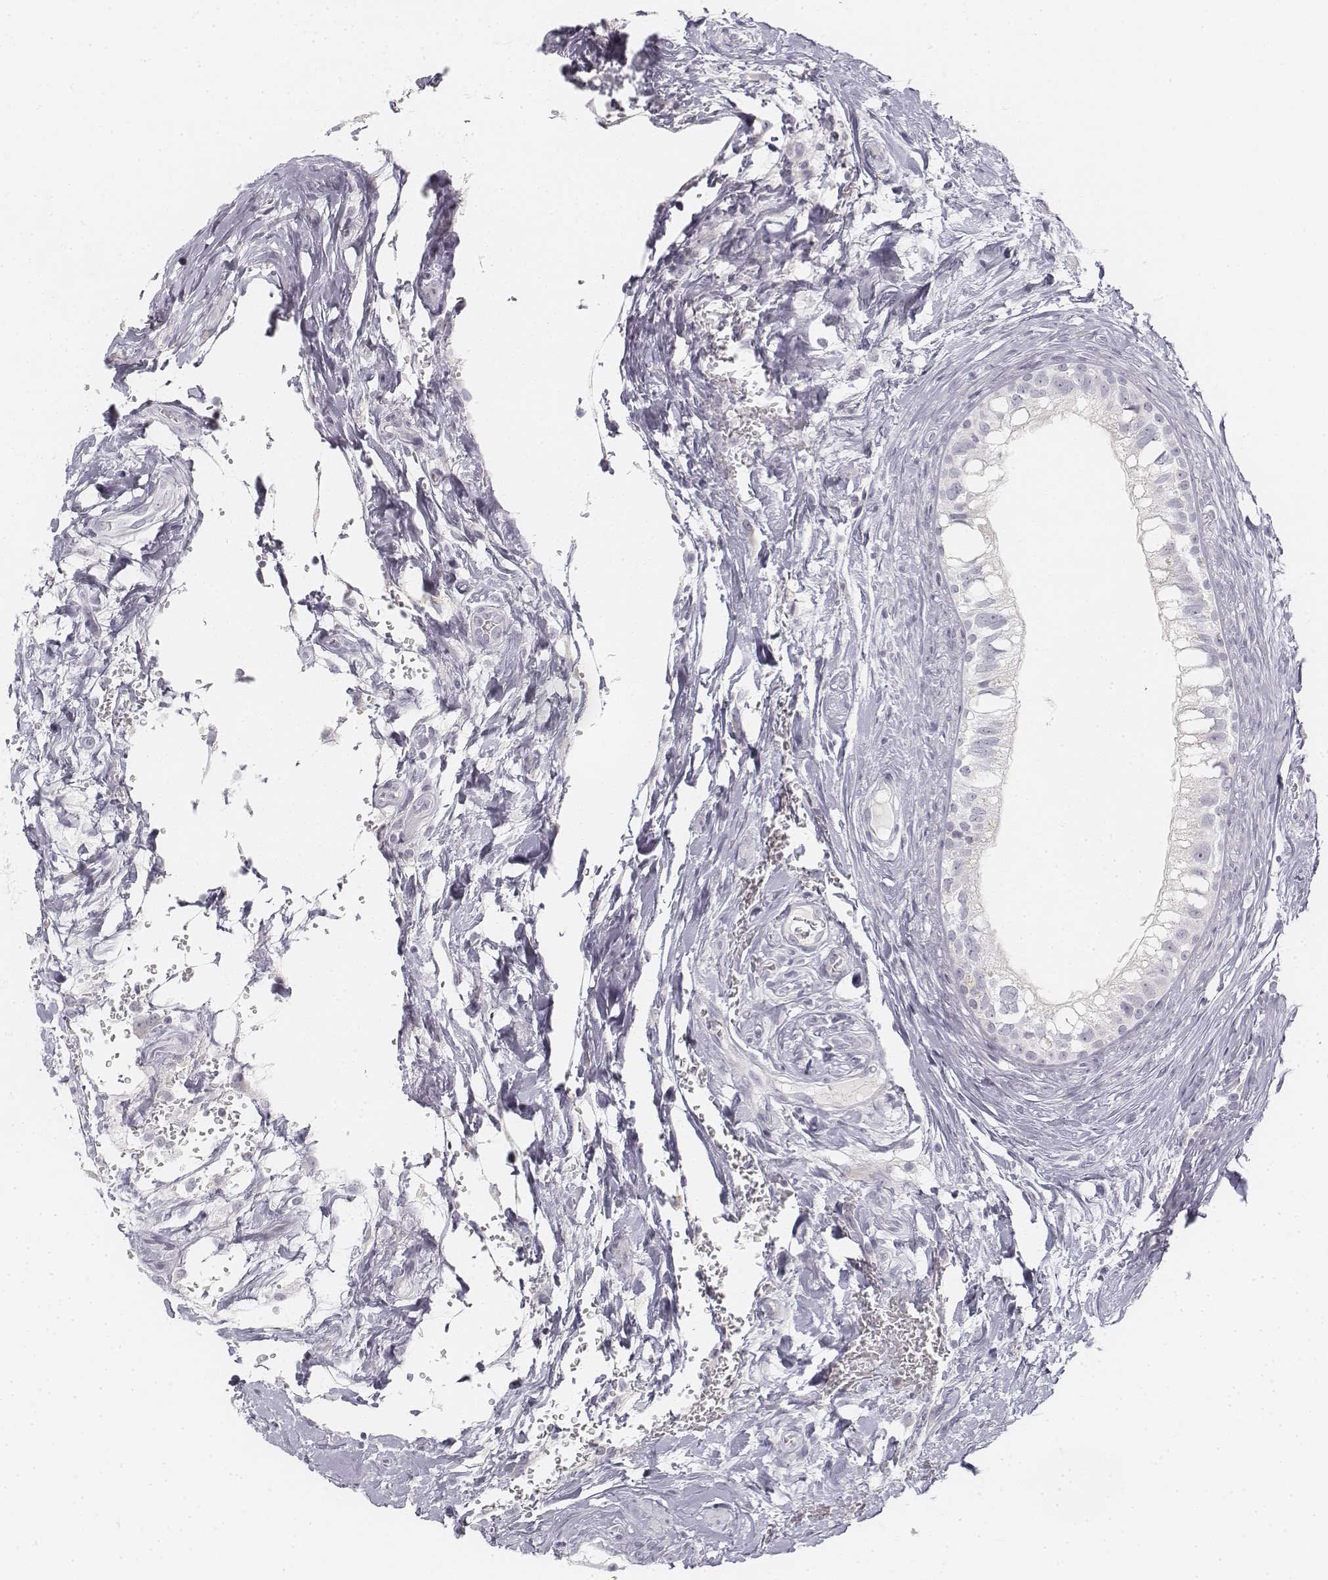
{"staining": {"intensity": "negative", "quantity": "none", "location": "none"}, "tissue": "epididymis", "cell_type": "Glandular cells", "image_type": "normal", "snomed": [{"axis": "morphology", "description": "Normal tissue, NOS"}, {"axis": "topography", "description": "Epididymis"}], "caption": "This is an immunohistochemistry (IHC) micrograph of benign human epididymis. There is no staining in glandular cells.", "gene": "KRT25", "patient": {"sex": "male", "age": 59}}